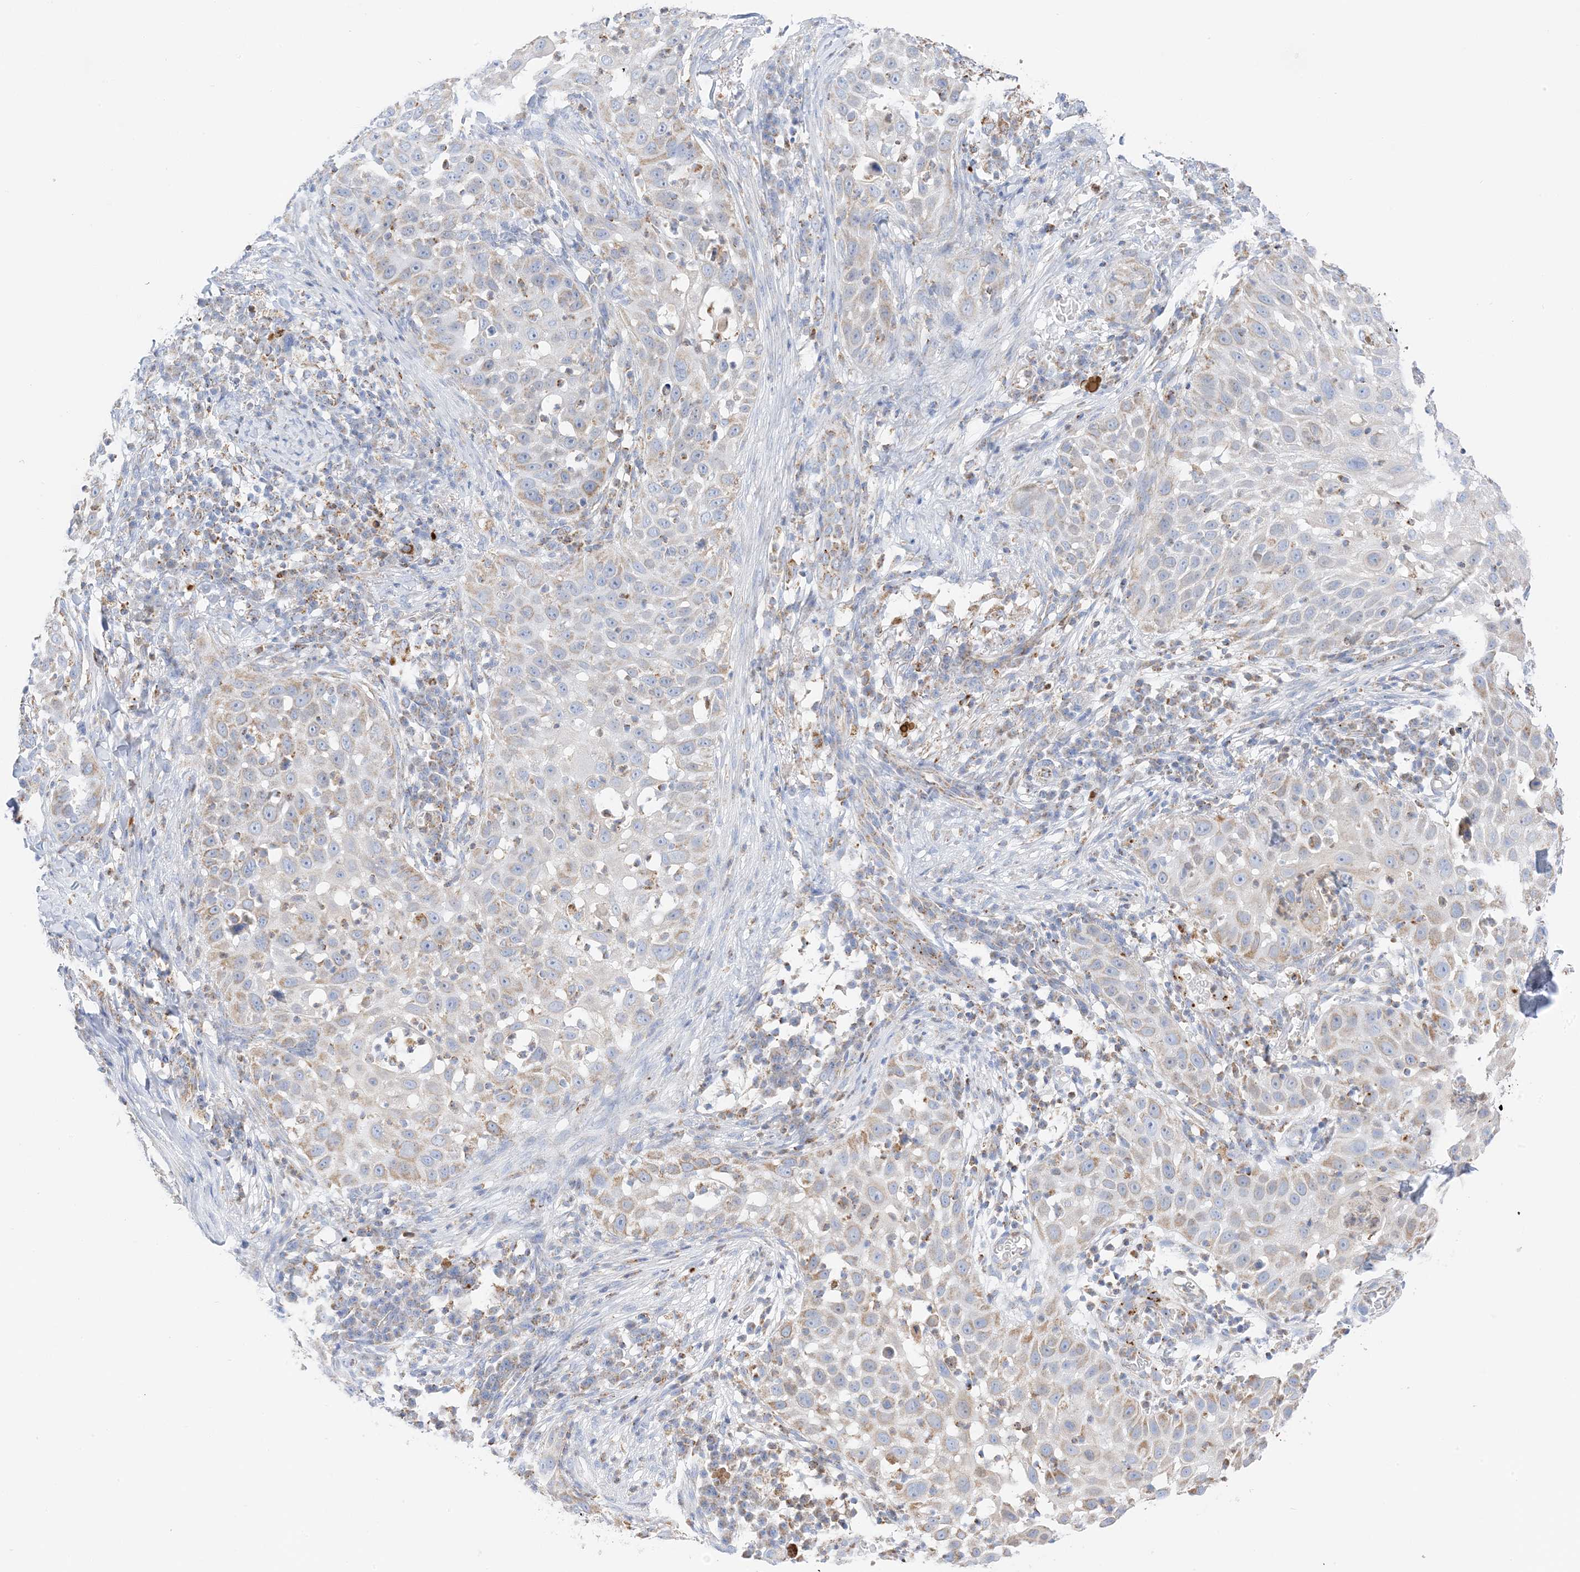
{"staining": {"intensity": "moderate", "quantity": "25%-75%", "location": "cytoplasmic/membranous"}, "tissue": "skin cancer", "cell_type": "Tumor cells", "image_type": "cancer", "snomed": [{"axis": "morphology", "description": "Squamous cell carcinoma, NOS"}, {"axis": "topography", "description": "Skin"}], "caption": "About 25%-75% of tumor cells in skin cancer demonstrate moderate cytoplasmic/membranous protein expression as visualized by brown immunohistochemical staining.", "gene": "CAPN13", "patient": {"sex": "female", "age": 44}}